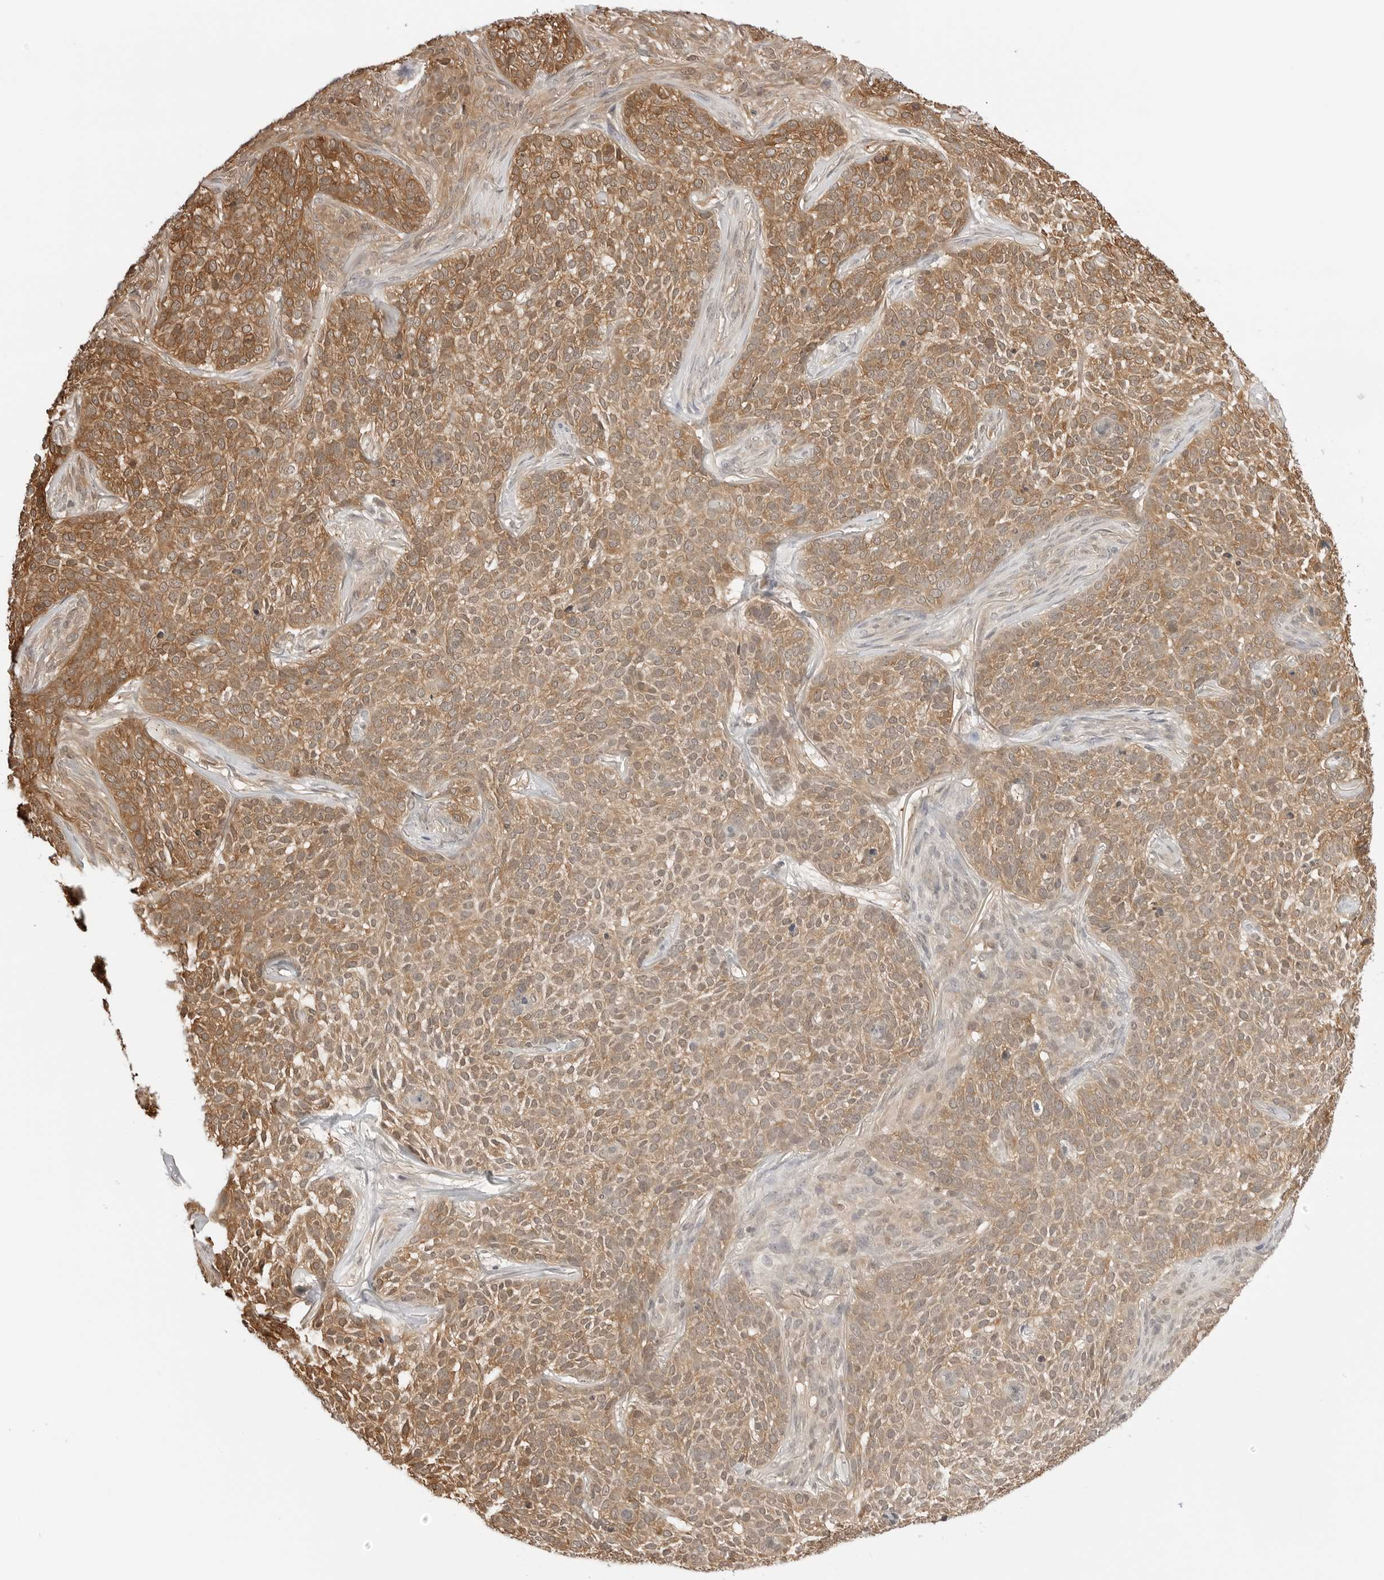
{"staining": {"intensity": "moderate", "quantity": ">75%", "location": "cytoplasmic/membranous"}, "tissue": "skin cancer", "cell_type": "Tumor cells", "image_type": "cancer", "snomed": [{"axis": "morphology", "description": "Basal cell carcinoma"}, {"axis": "topography", "description": "Skin"}], "caption": "The immunohistochemical stain labels moderate cytoplasmic/membranous expression in tumor cells of skin cancer (basal cell carcinoma) tissue. (DAB = brown stain, brightfield microscopy at high magnification).", "gene": "NUDC", "patient": {"sex": "female", "age": 64}}